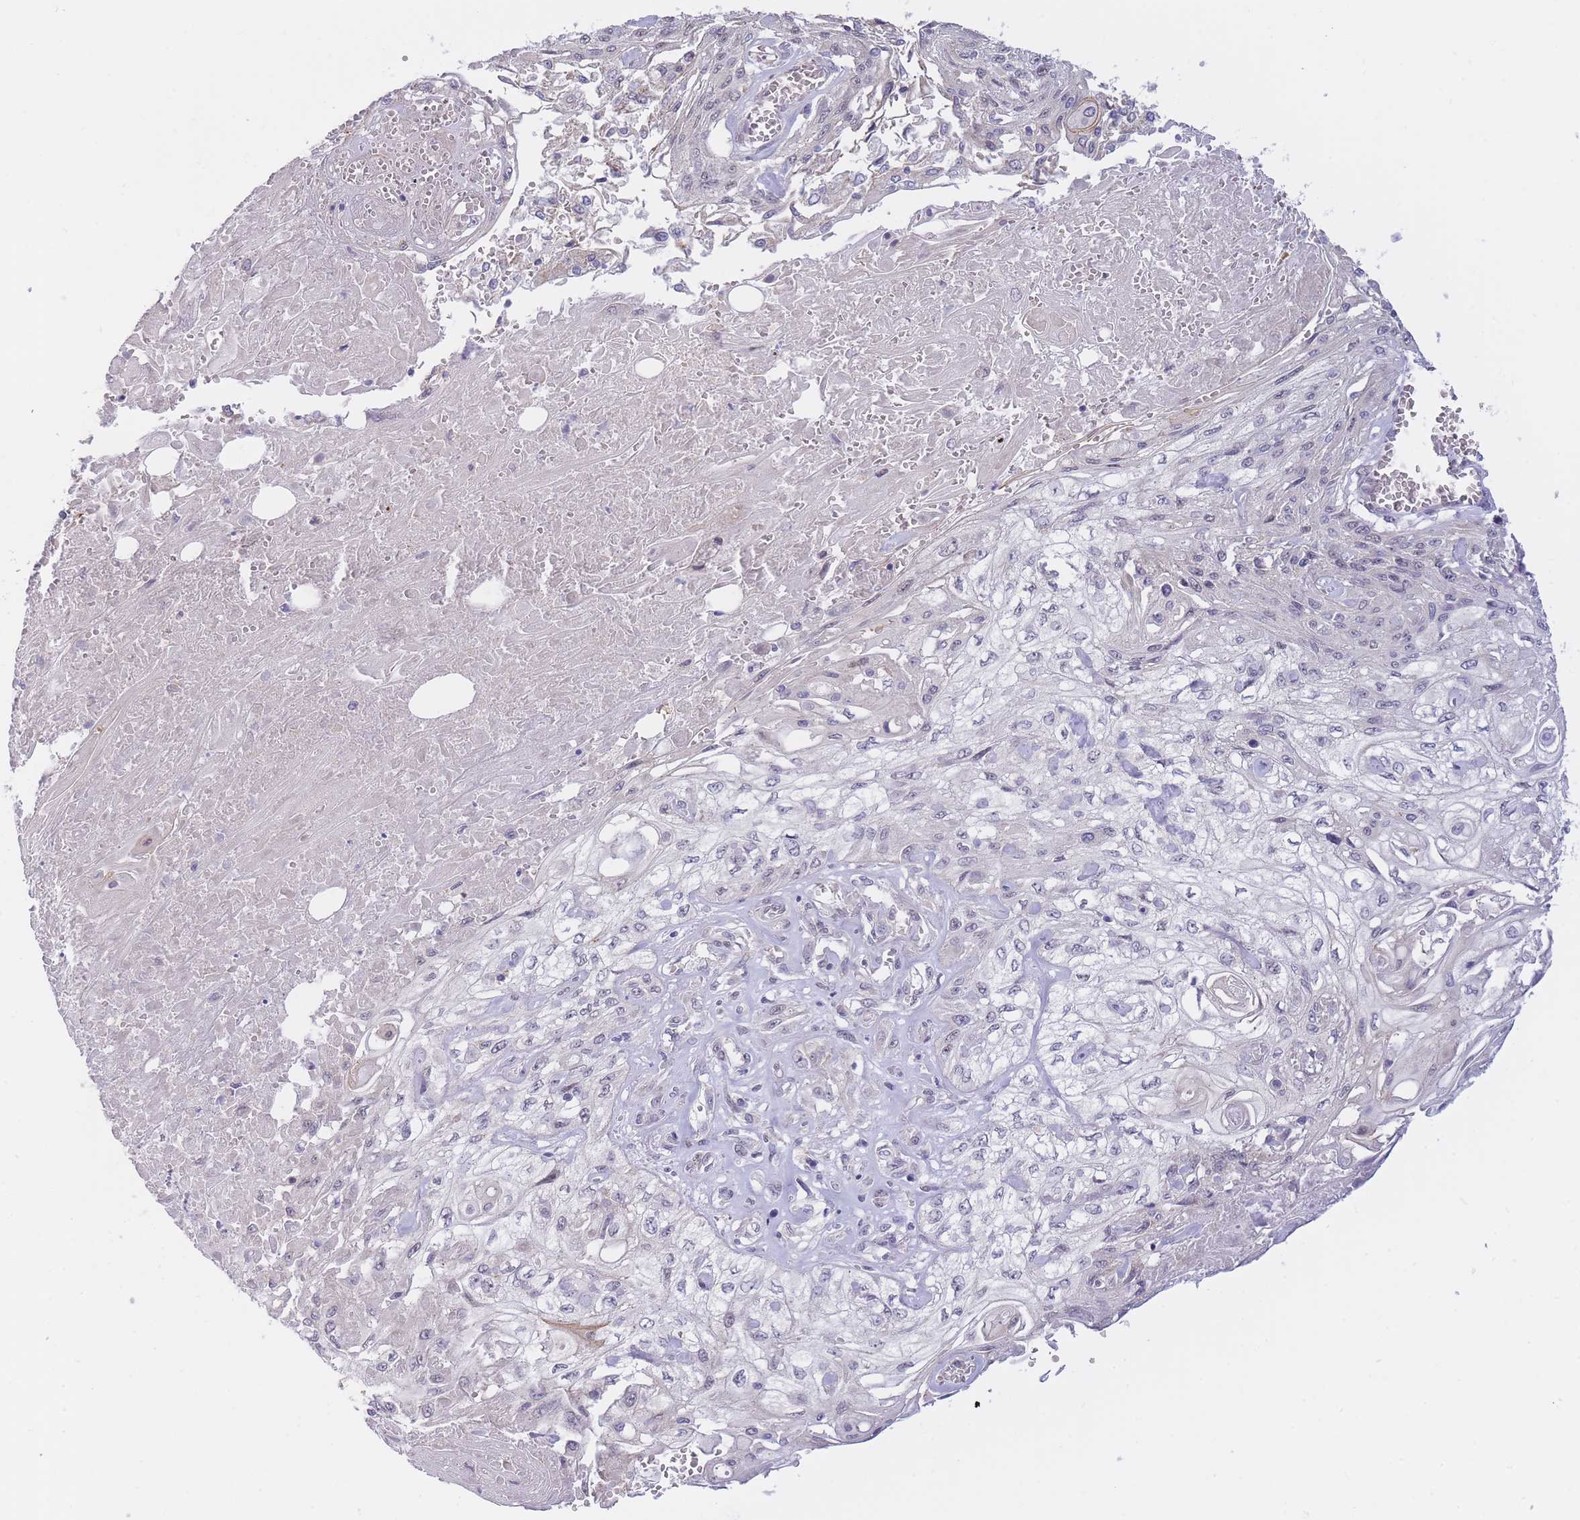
{"staining": {"intensity": "negative", "quantity": "none", "location": "none"}, "tissue": "skin cancer", "cell_type": "Tumor cells", "image_type": "cancer", "snomed": [{"axis": "morphology", "description": "Squamous cell carcinoma, NOS"}, {"axis": "morphology", "description": "Squamous cell carcinoma, metastatic, NOS"}, {"axis": "topography", "description": "Skin"}, {"axis": "topography", "description": "Lymph node"}], "caption": "A histopathology image of metastatic squamous cell carcinoma (skin) stained for a protein displays no brown staining in tumor cells.", "gene": "GOLGA6L25", "patient": {"sex": "male", "age": 75}}